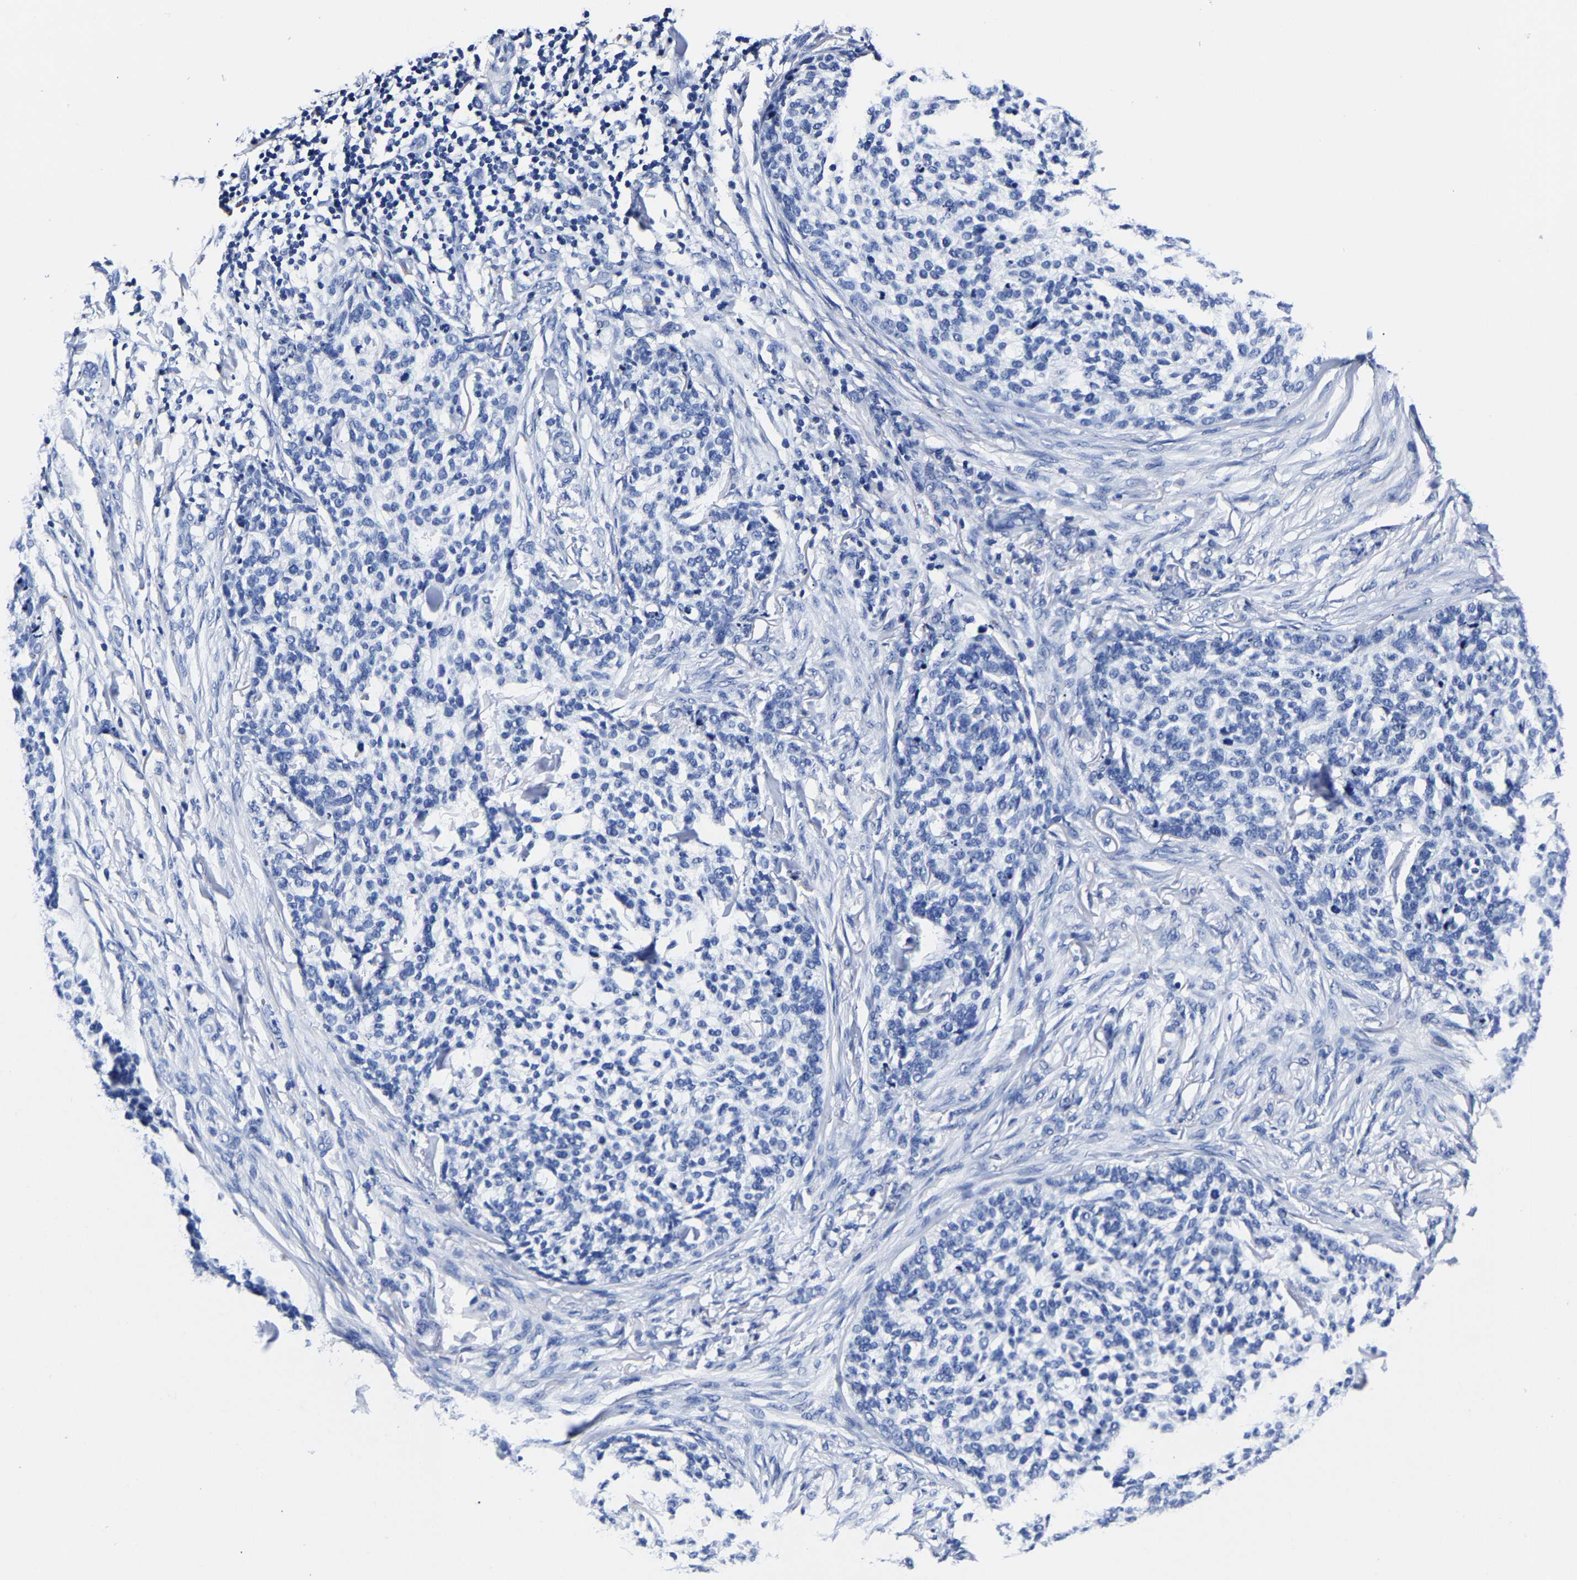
{"staining": {"intensity": "negative", "quantity": "none", "location": "none"}, "tissue": "skin cancer", "cell_type": "Tumor cells", "image_type": "cancer", "snomed": [{"axis": "morphology", "description": "Basal cell carcinoma"}, {"axis": "topography", "description": "Skin"}], "caption": "DAB (3,3'-diaminobenzidine) immunohistochemical staining of basal cell carcinoma (skin) exhibits no significant positivity in tumor cells.", "gene": "CPA2", "patient": {"sex": "female", "age": 64}}